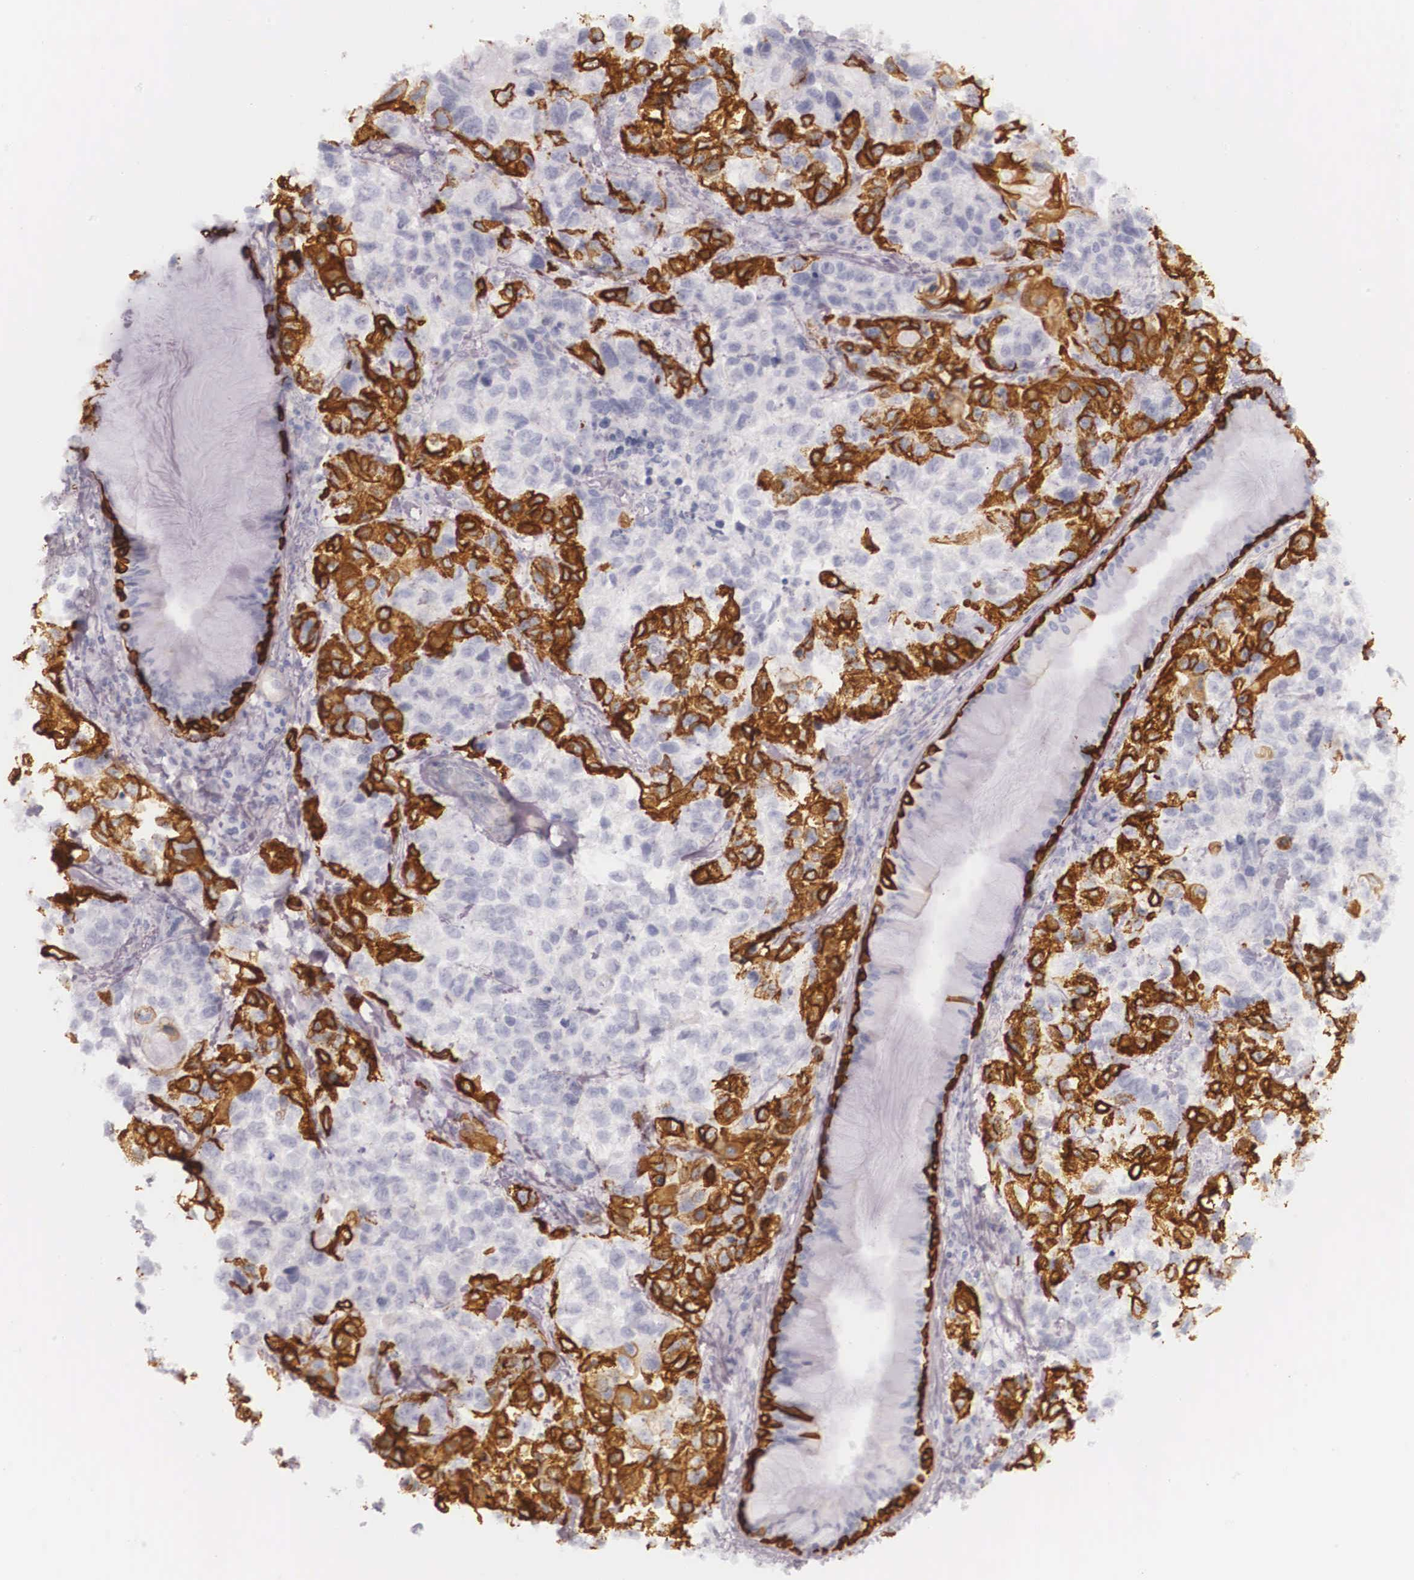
{"staining": {"intensity": "strong", "quantity": "25%-75%", "location": "cytoplasmic/membranous"}, "tissue": "lung cancer", "cell_type": "Tumor cells", "image_type": "cancer", "snomed": [{"axis": "morphology", "description": "Squamous cell carcinoma, NOS"}, {"axis": "topography", "description": "Lymph node"}, {"axis": "topography", "description": "Lung"}], "caption": "Immunohistochemical staining of human lung cancer displays high levels of strong cytoplasmic/membranous staining in approximately 25%-75% of tumor cells. (DAB (3,3'-diaminobenzidine) = brown stain, brightfield microscopy at high magnification).", "gene": "KRT14", "patient": {"sex": "male", "age": 74}}